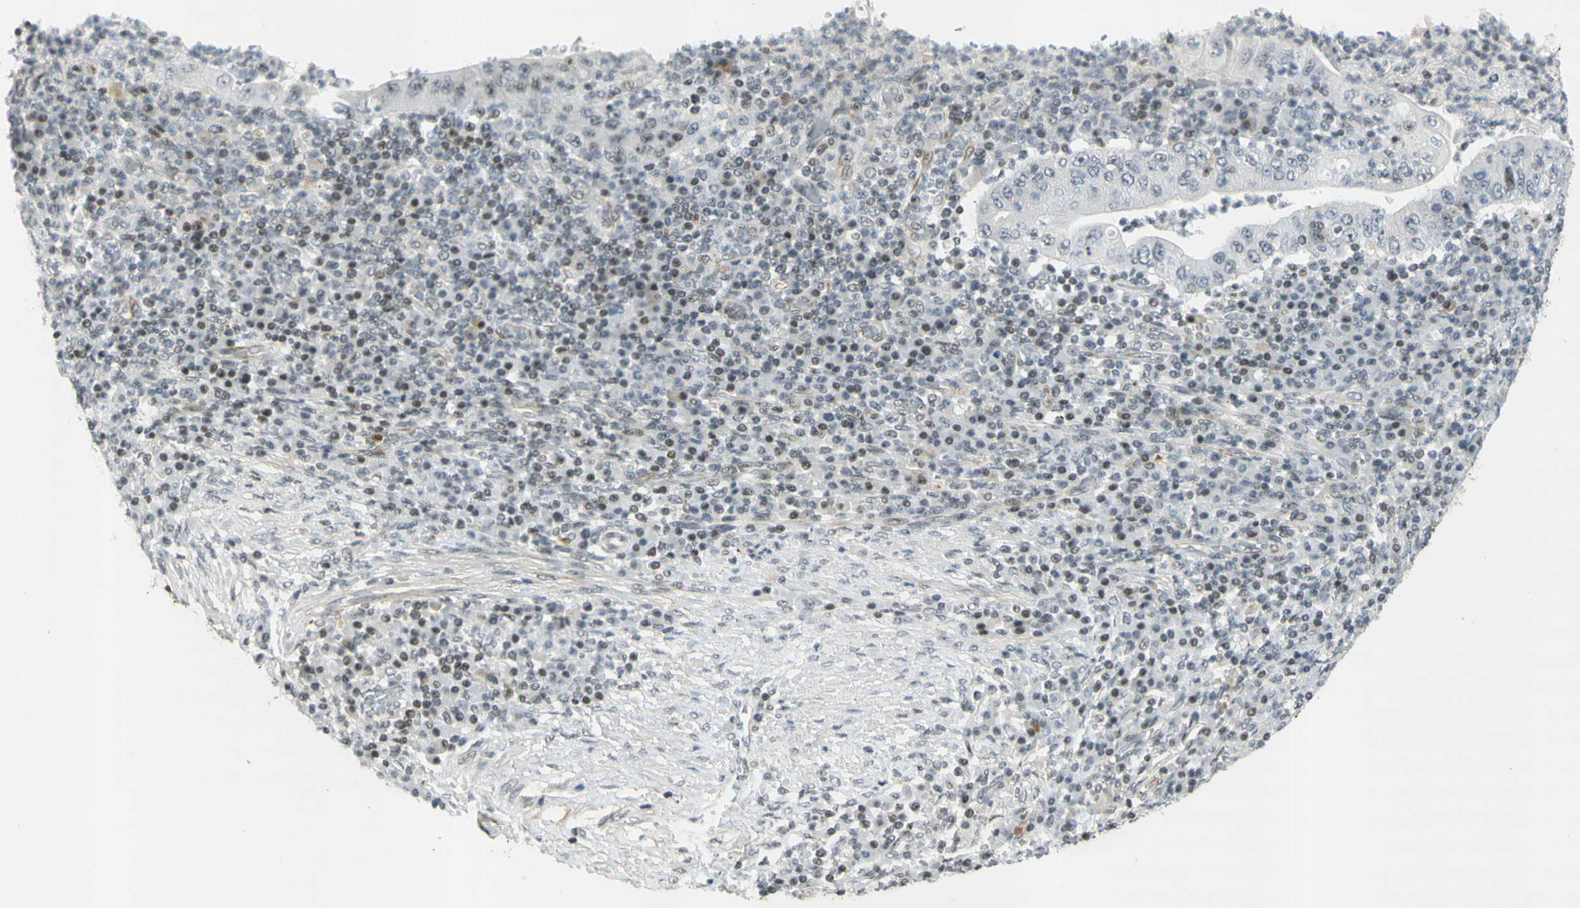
{"staining": {"intensity": "negative", "quantity": "none", "location": "none"}, "tissue": "stomach cancer", "cell_type": "Tumor cells", "image_type": "cancer", "snomed": [{"axis": "morphology", "description": "Normal tissue, NOS"}, {"axis": "morphology", "description": "Adenocarcinoma, NOS"}, {"axis": "topography", "description": "Esophagus"}, {"axis": "topography", "description": "Stomach, upper"}, {"axis": "topography", "description": "Peripheral nerve tissue"}], "caption": "IHC photomicrograph of neoplastic tissue: human adenocarcinoma (stomach) stained with DAB shows no significant protein positivity in tumor cells. (Stains: DAB IHC with hematoxylin counter stain, Microscopy: brightfield microscopy at high magnification).", "gene": "IRF1", "patient": {"sex": "male", "age": 62}}